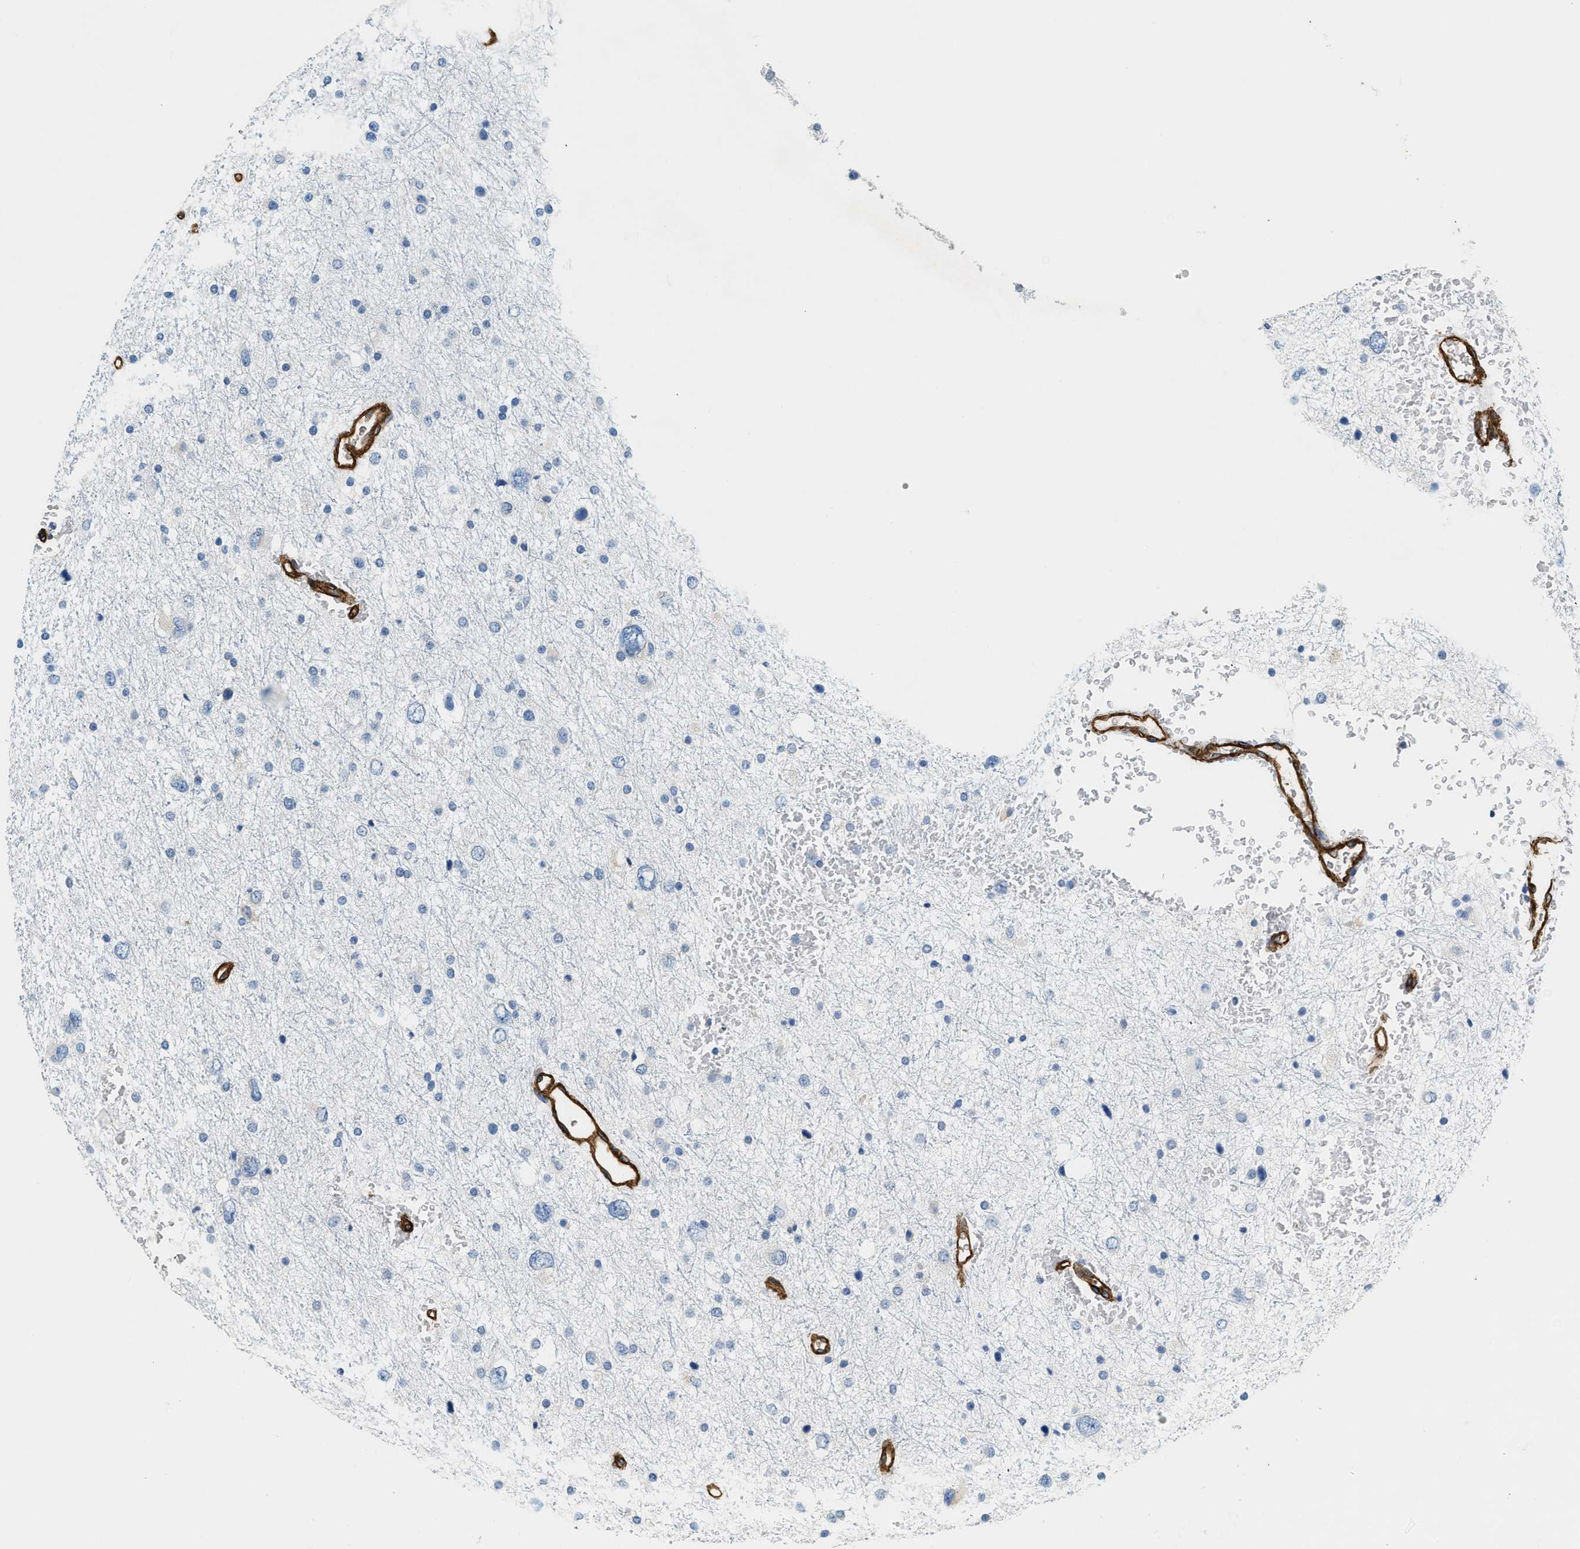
{"staining": {"intensity": "negative", "quantity": "none", "location": "none"}, "tissue": "glioma", "cell_type": "Tumor cells", "image_type": "cancer", "snomed": [{"axis": "morphology", "description": "Glioma, malignant, Low grade"}, {"axis": "topography", "description": "Brain"}], "caption": "Immunohistochemical staining of human glioma reveals no significant staining in tumor cells. (Immunohistochemistry (ihc), brightfield microscopy, high magnification).", "gene": "TMEM43", "patient": {"sex": "female", "age": 37}}